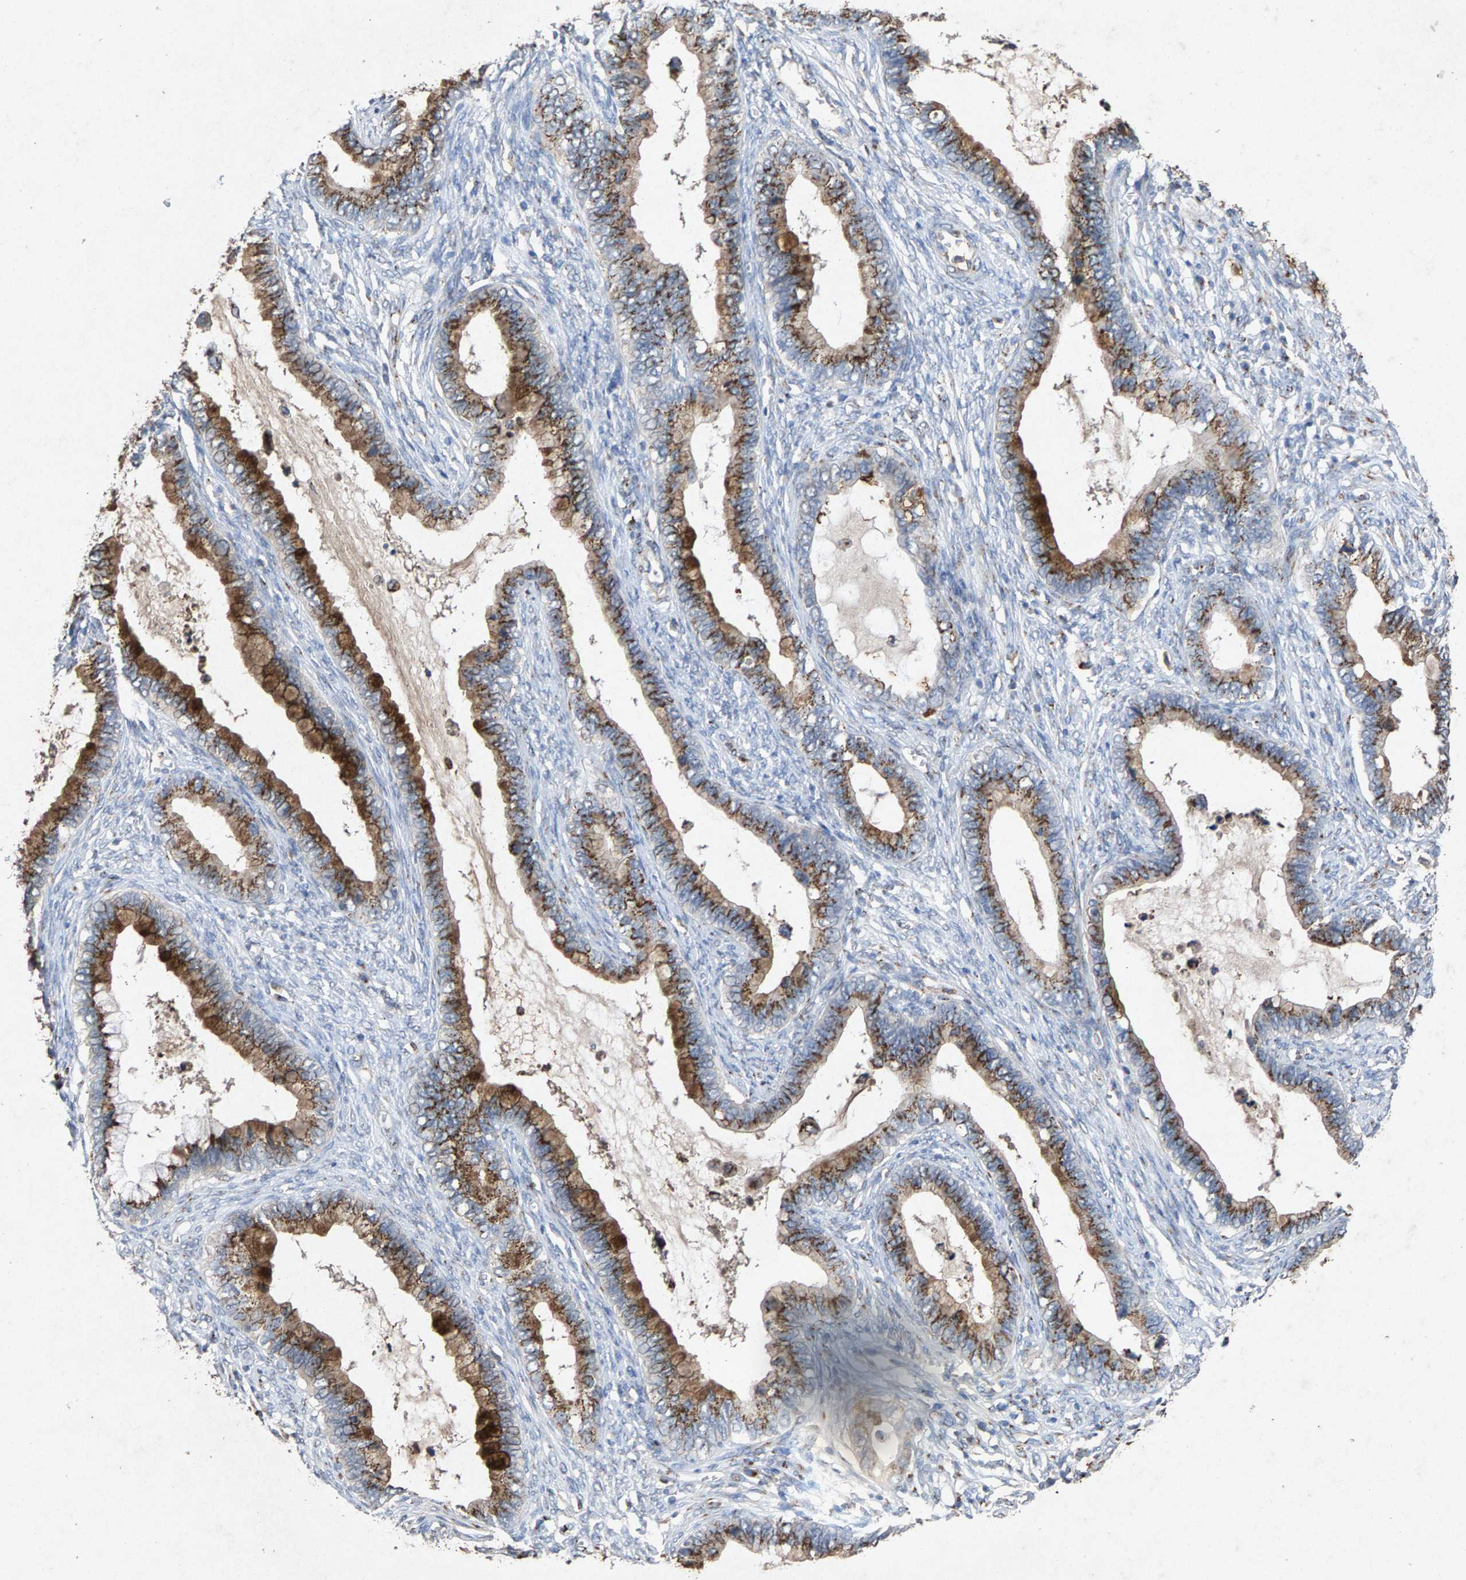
{"staining": {"intensity": "moderate", "quantity": ">75%", "location": "cytoplasmic/membranous"}, "tissue": "cervical cancer", "cell_type": "Tumor cells", "image_type": "cancer", "snomed": [{"axis": "morphology", "description": "Adenocarcinoma, NOS"}, {"axis": "topography", "description": "Cervix"}], "caption": "This image shows cervical cancer (adenocarcinoma) stained with IHC to label a protein in brown. The cytoplasmic/membranous of tumor cells show moderate positivity for the protein. Nuclei are counter-stained blue.", "gene": "MAN2A1", "patient": {"sex": "female", "age": 44}}